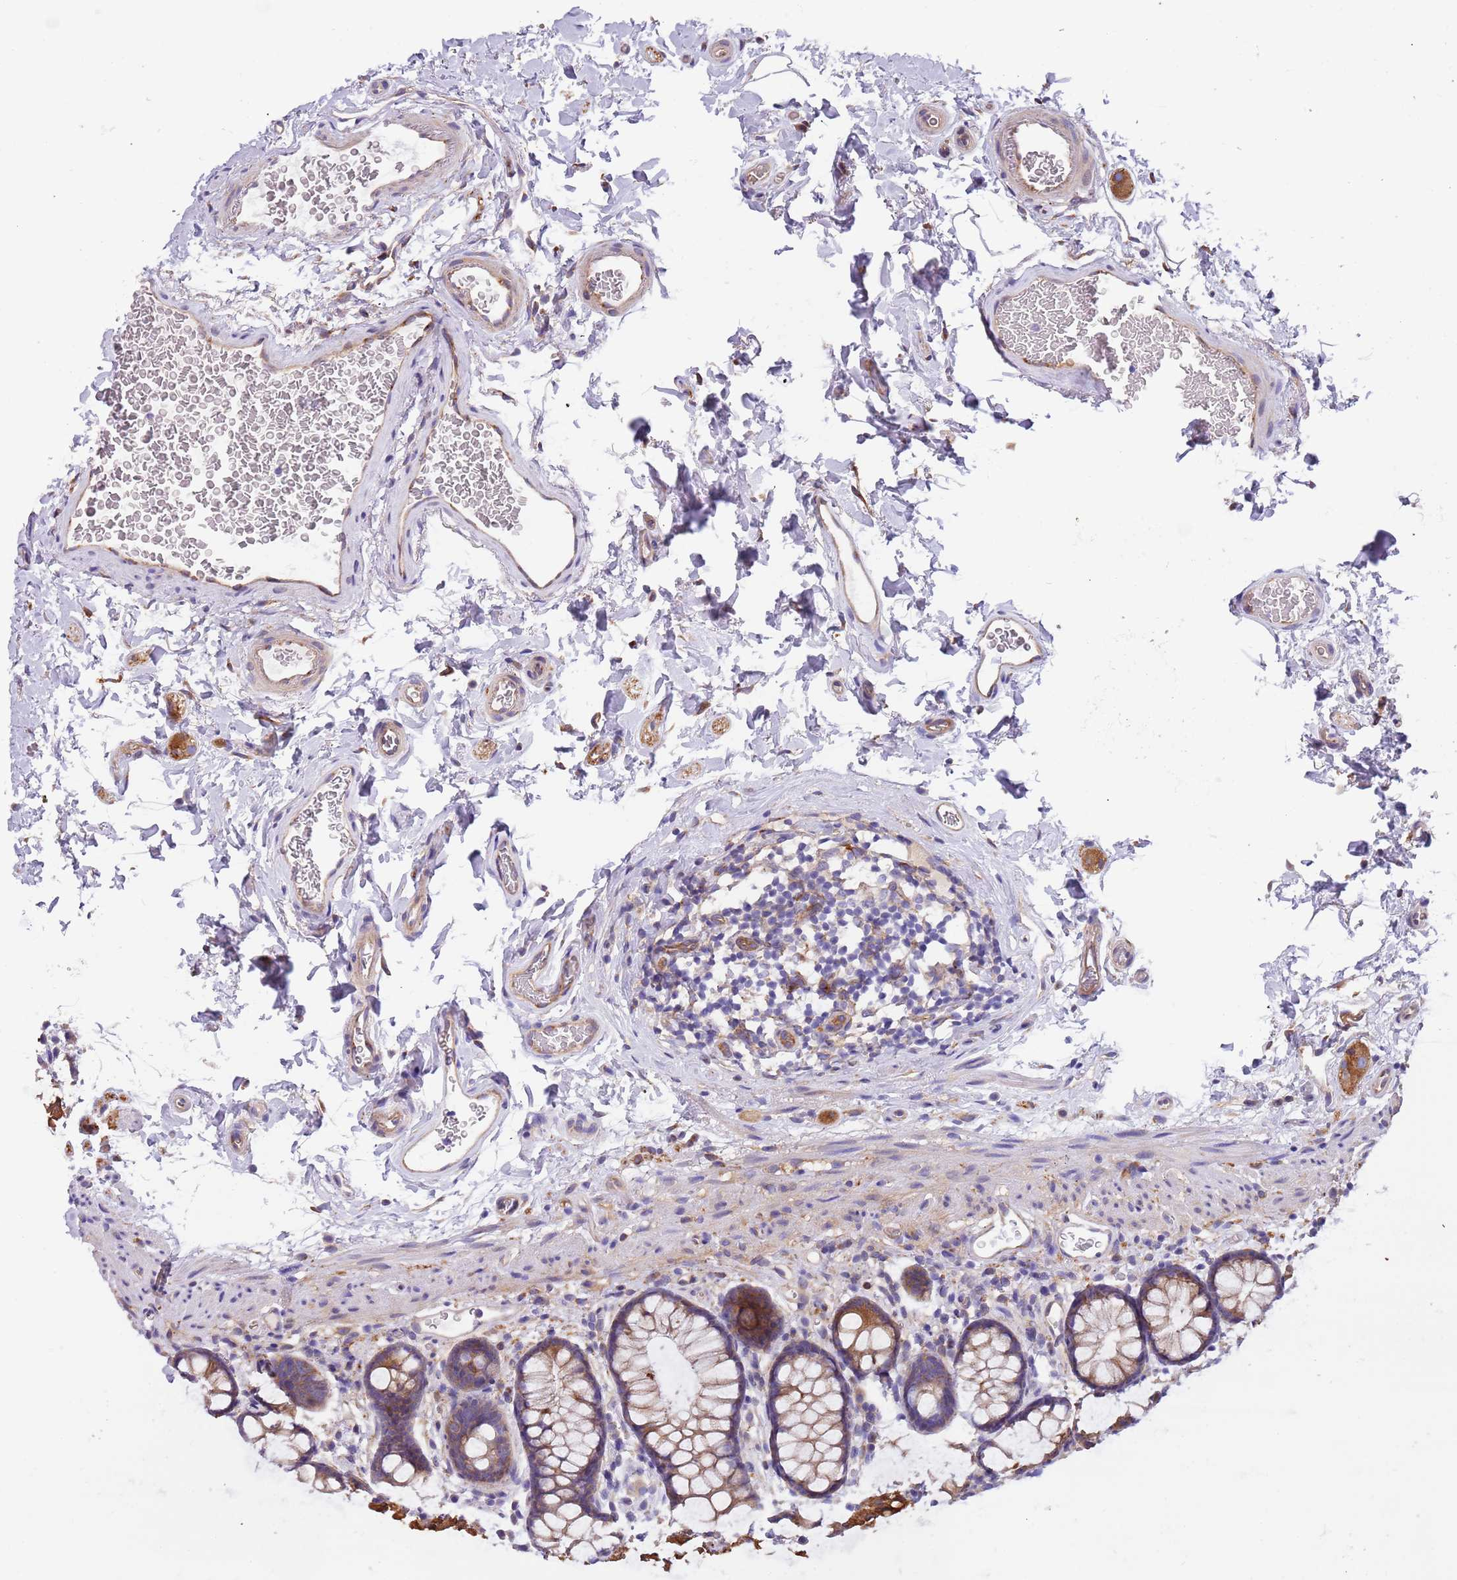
{"staining": {"intensity": "weak", "quantity": ">75%", "location": "cytoplasmic/membranous"}, "tissue": "colon", "cell_type": "Endothelial cells", "image_type": "normal", "snomed": [{"axis": "morphology", "description": "Normal tissue, NOS"}, {"axis": "topography", "description": "Colon"}], "caption": "Brown immunohistochemical staining in unremarkable human colon demonstrates weak cytoplasmic/membranous staining in about >75% of endothelial cells. The protein of interest is stained brown, and the nuclei are stained in blue (DAB (3,3'-diaminobenzidine) IHC with brightfield microscopy, high magnification).", "gene": "LAMB4", "patient": {"sex": "female", "age": 82}}